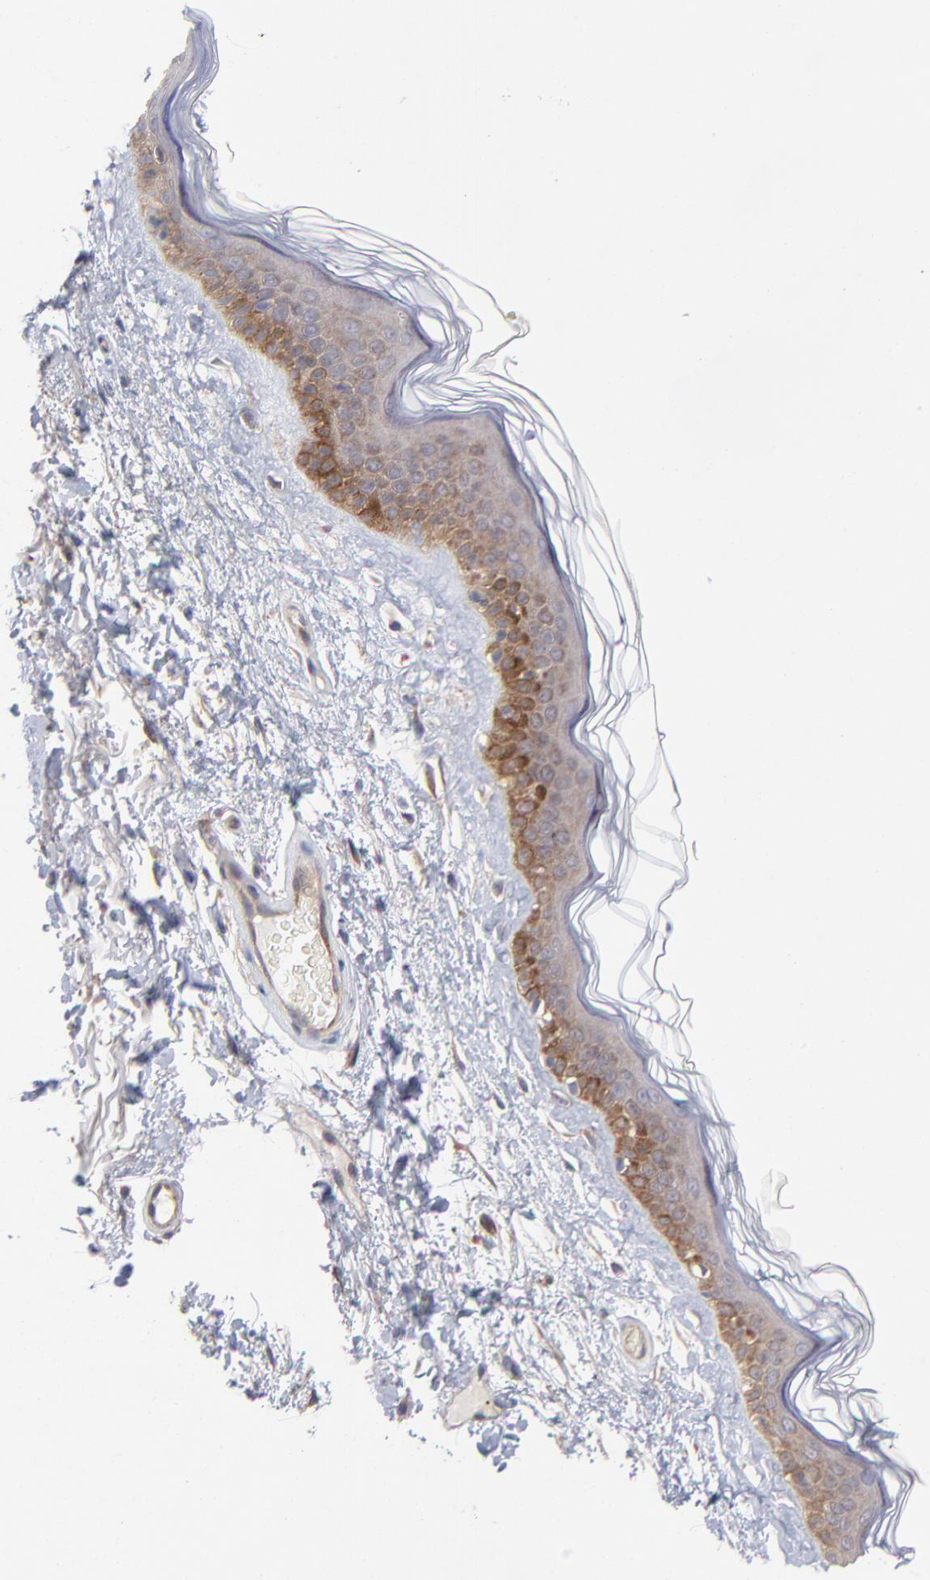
{"staining": {"intensity": "moderate", "quantity": ">75%", "location": "cytoplasmic/membranous"}, "tissue": "skin", "cell_type": "Fibroblasts", "image_type": "normal", "snomed": [{"axis": "morphology", "description": "Normal tissue, NOS"}, {"axis": "topography", "description": "Skin"}], "caption": "A photomicrograph of skin stained for a protein shows moderate cytoplasmic/membranous brown staining in fibroblasts. The protein is stained brown, and the nuclei are stained in blue (DAB (3,3'-diaminobenzidine) IHC with brightfield microscopy, high magnification).", "gene": "NFKBIA", "patient": {"sex": "male", "age": 63}}